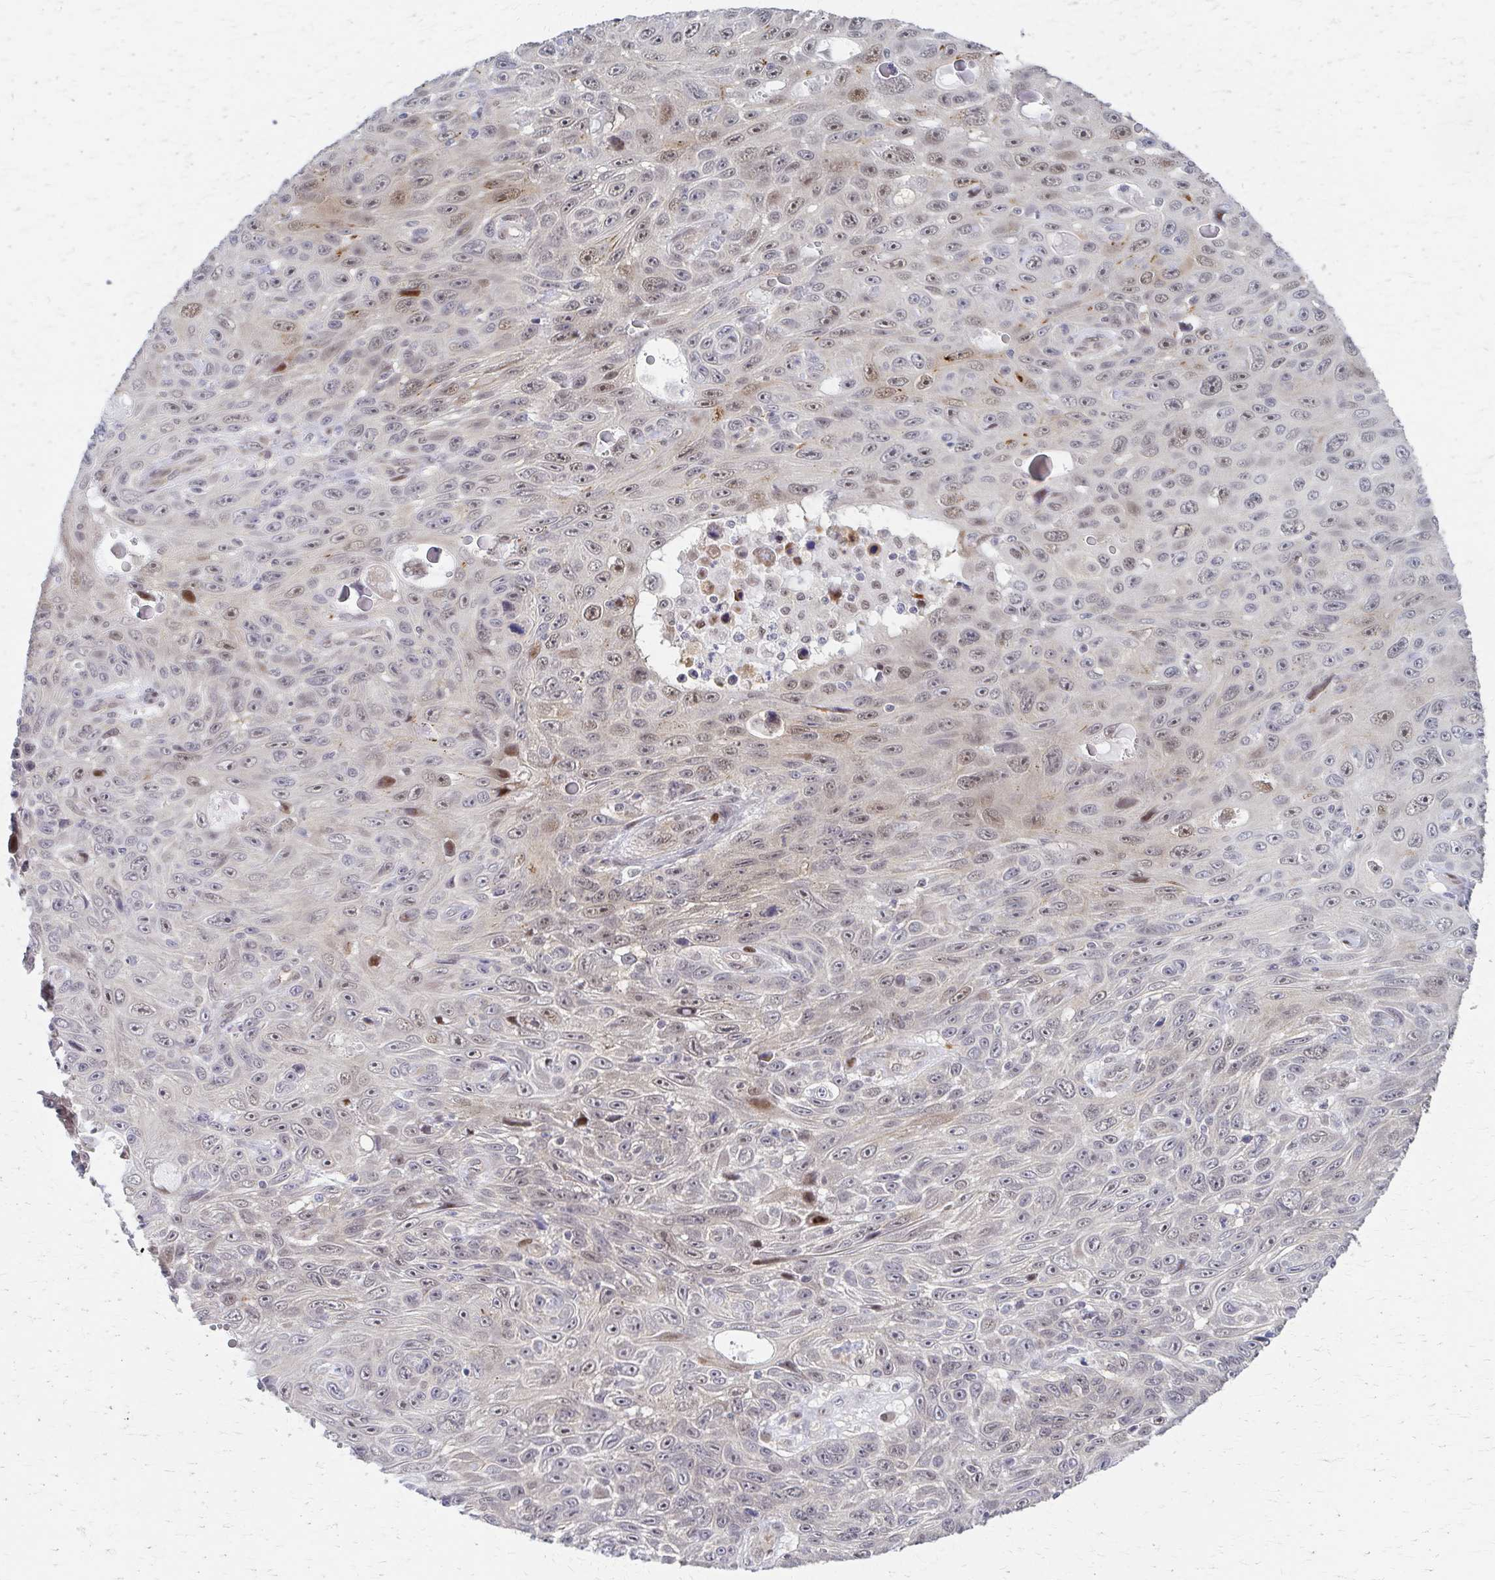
{"staining": {"intensity": "weak", "quantity": "25%-75%", "location": "nuclear"}, "tissue": "skin cancer", "cell_type": "Tumor cells", "image_type": "cancer", "snomed": [{"axis": "morphology", "description": "Squamous cell carcinoma, NOS"}, {"axis": "topography", "description": "Skin"}], "caption": "This is an image of immunohistochemistry staining of skin squamous cell carcinoma, which shows weak positivity in the nuclear of tumor cells.", "gene": "PSMD7", "patient": {"sex": "male", "age": 82}}